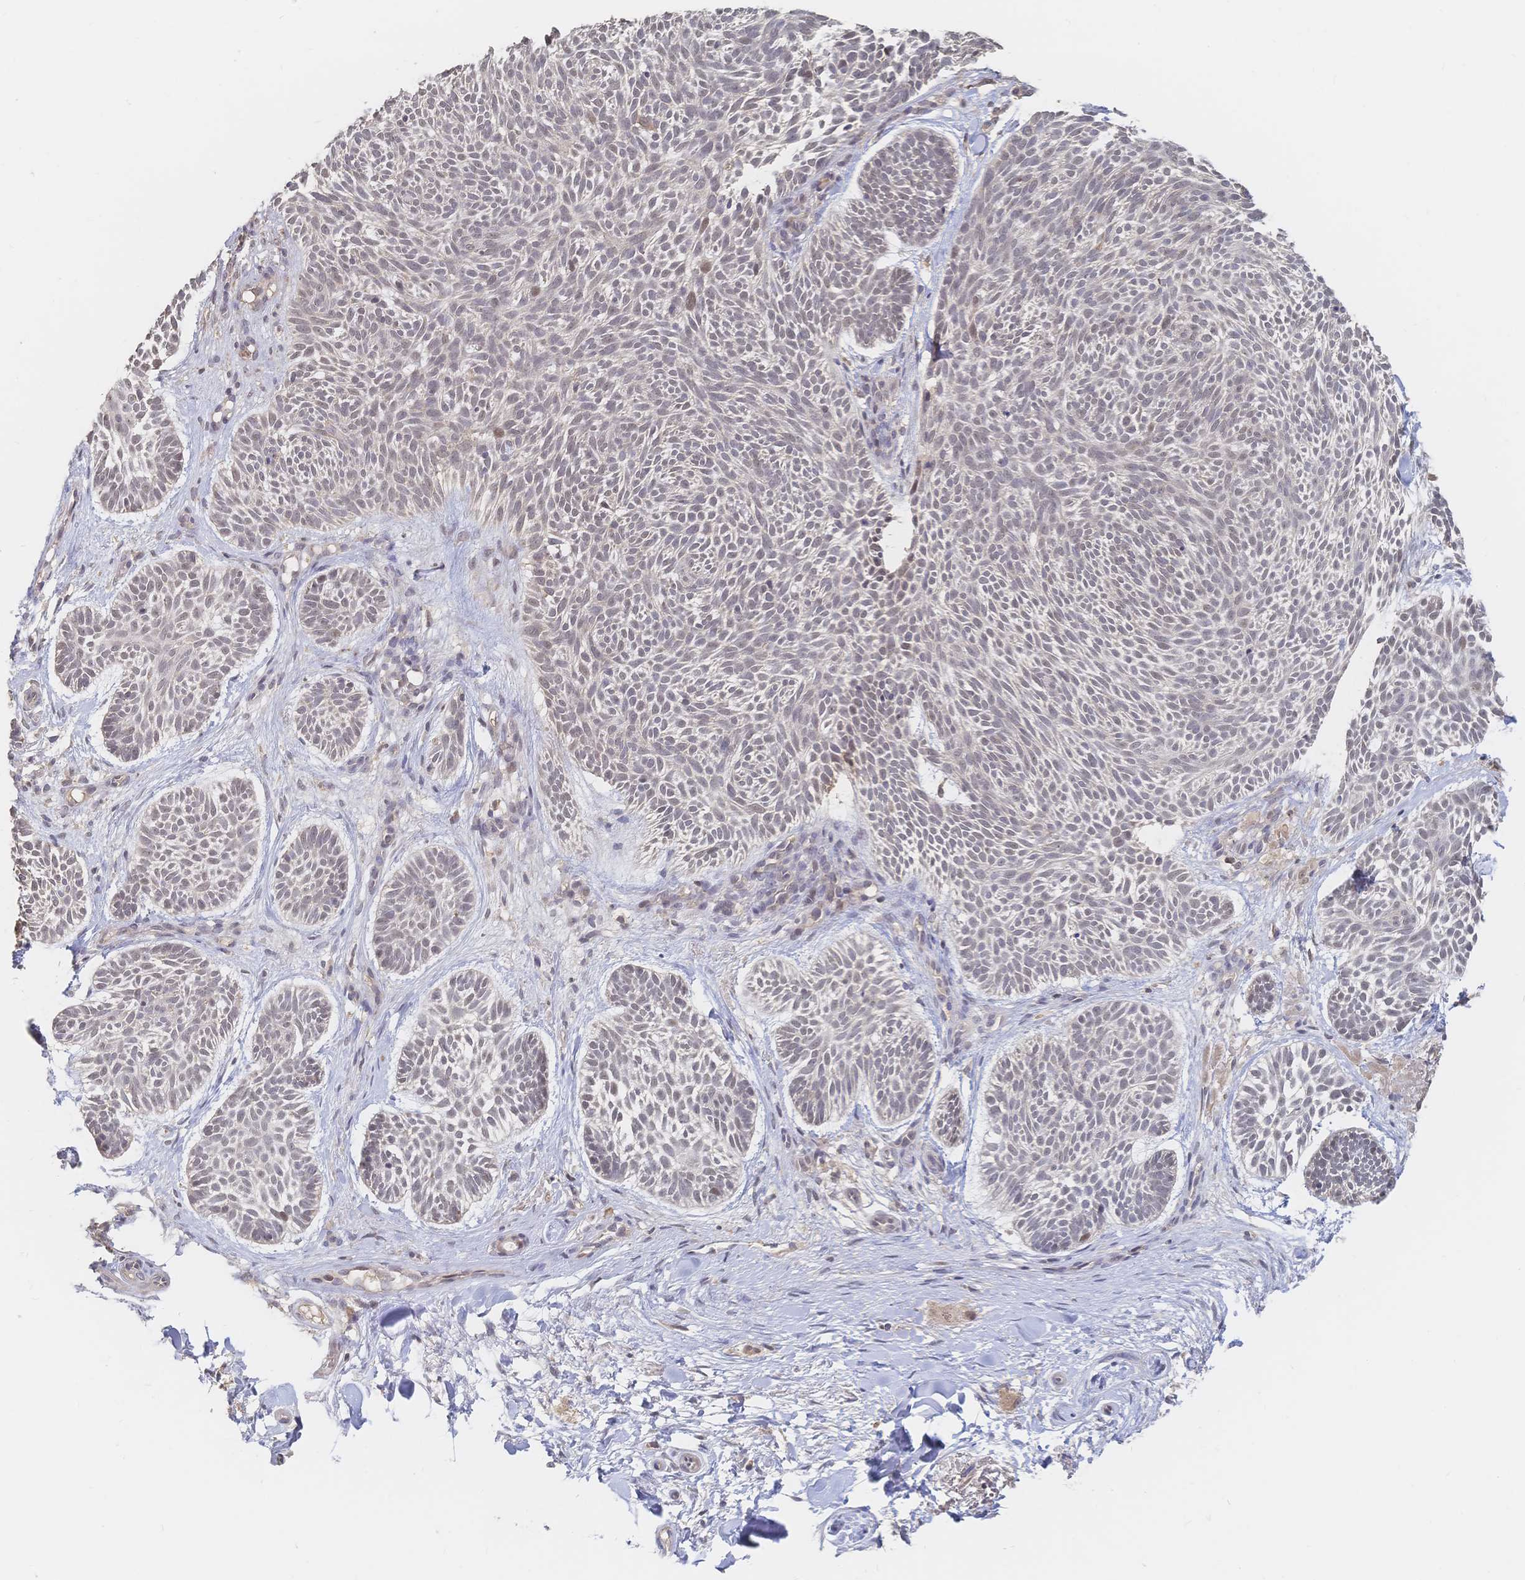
{"staining": {"intensity": "negative", "quantity": "none", "location": "none"}, "tissue": "skin cancer", "cell_type": "Tumor cells", "image_type": "cancer", "snomed": [{"axis": "morphology", "description": "Basal cell carcinoma"}, {"axis": "topography", "description": "Skin"}], "caption": "A micrograph of basal cell carcinoma (skin) stained for a protein displays no brown staining in tumor cells. (Immunohistochemistry (ihc), brightfield microscopy, high magnification).", "gene": "LRP5", "patient": {"sex": "male", "age": 89}}